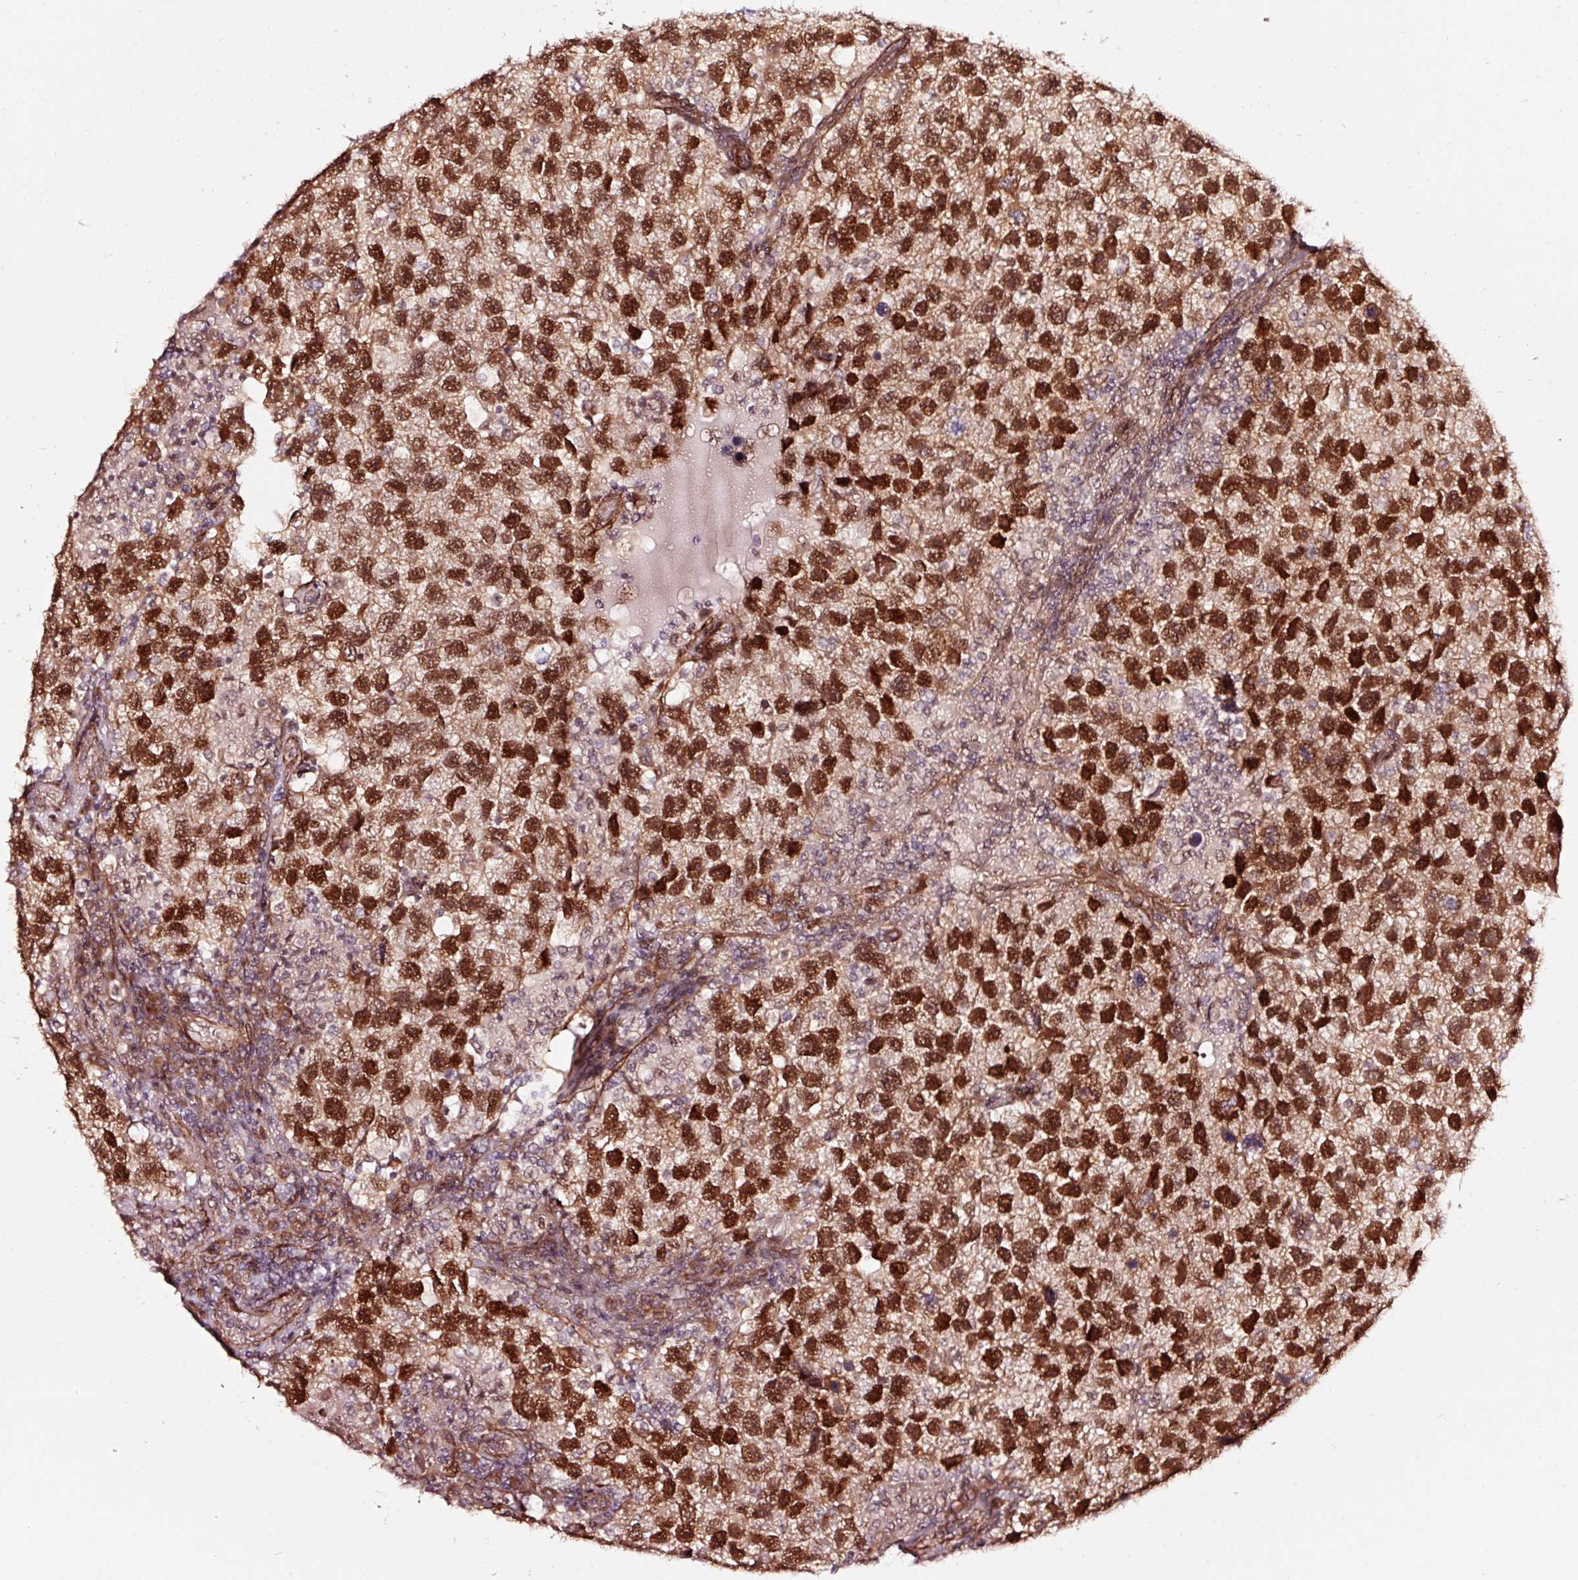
{"staining": {"intensity": "strong", "quantity": ">75%", "location": "nuclear"}, "tissue": "testis cancer", "cell_type": "Tumor cells", "image_type": "cancer", "snomed": [{"axis": "morphology", "description": "Seminoma, NOS"}, {"axis": "topography", "description": "Testis"}], "caption": "An IHC micrograph of tumor tissue is shown. Protein staining in brown labels strong nuclear positivity in testis cancer (seminoma) within tumor cells.", "gene": "TPM1", "patient": {"sex": "male", "age": 26}}